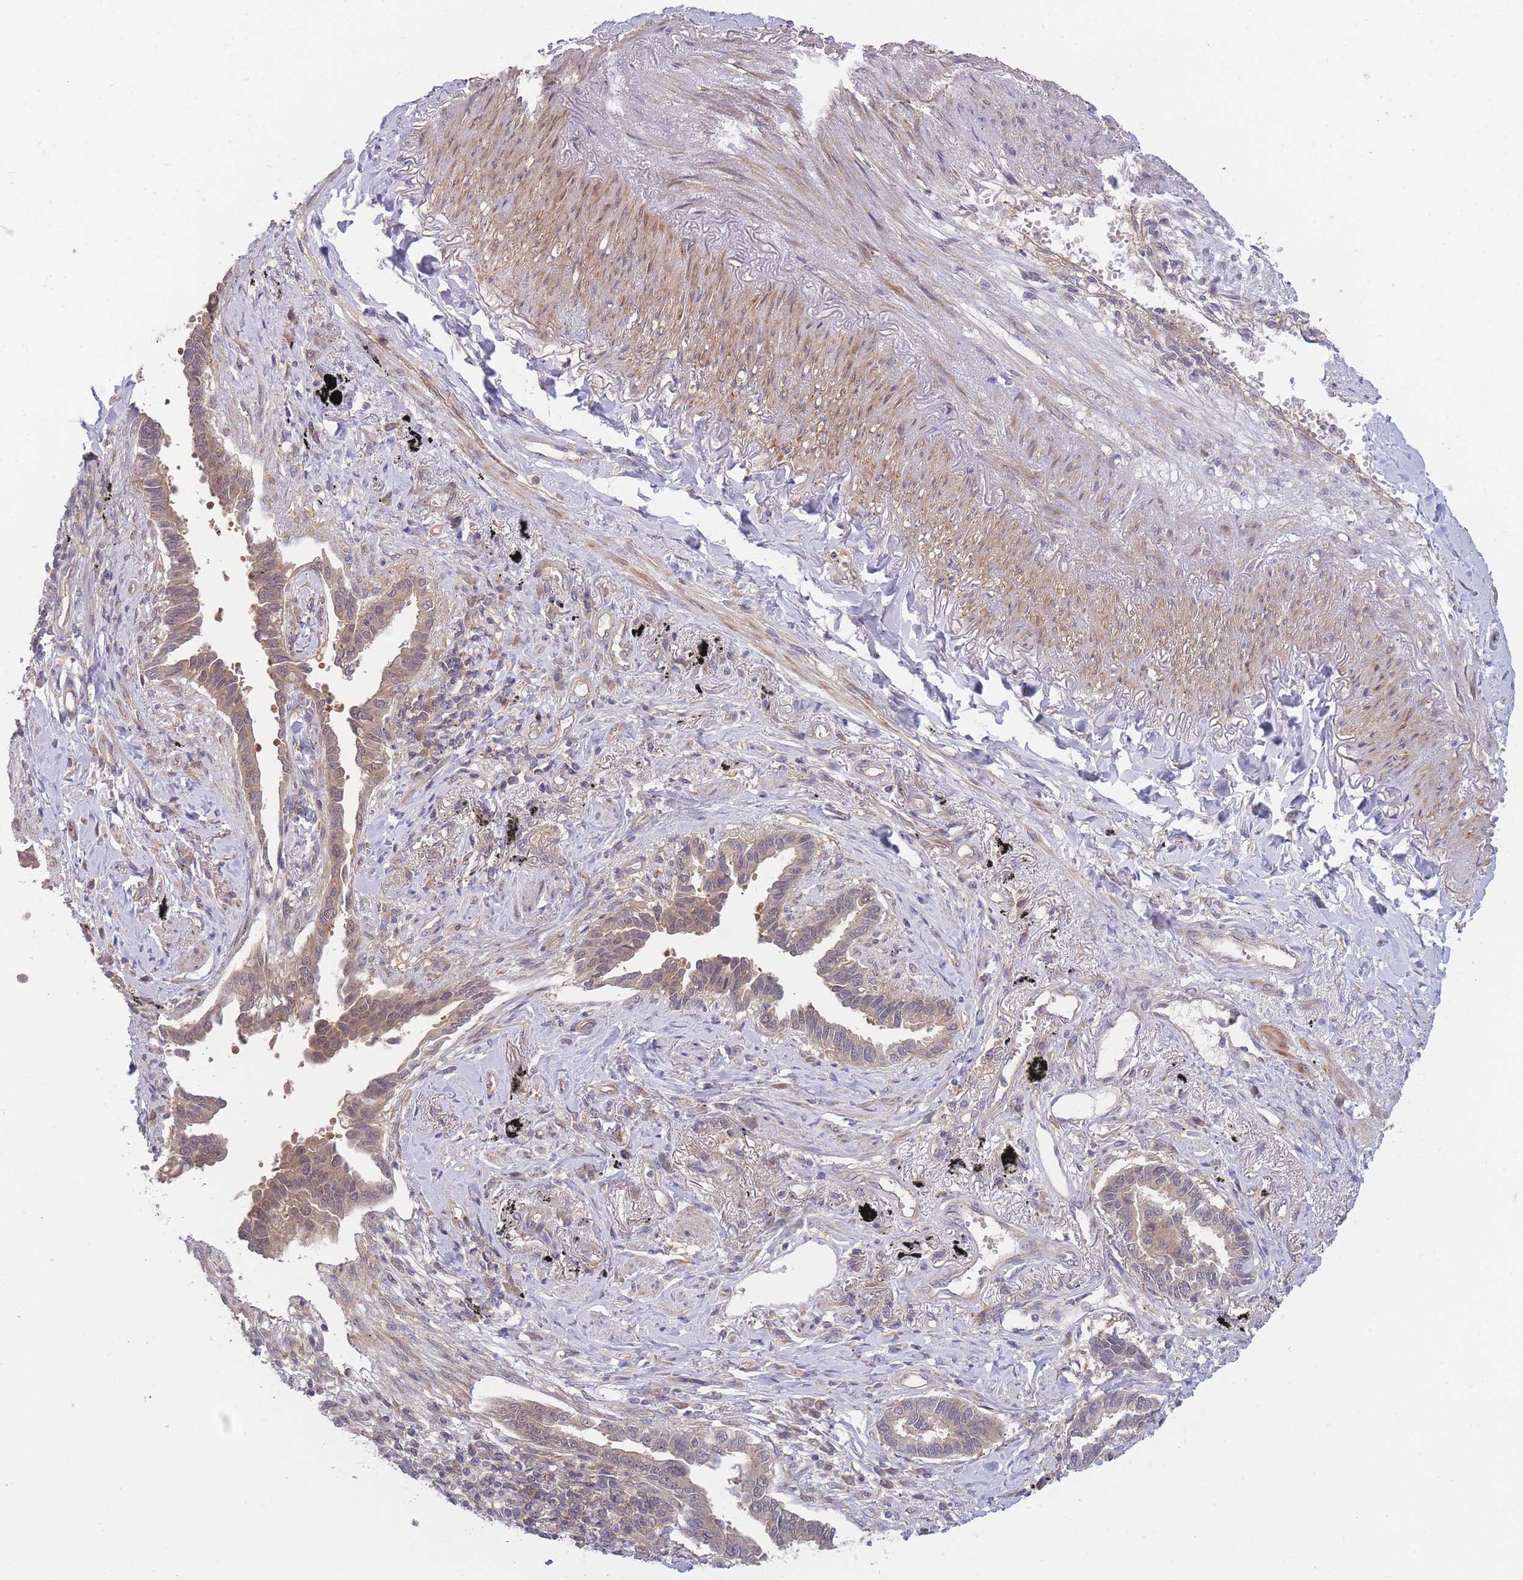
{"staining": {"intensity": "weak", "quantity": ">75%", "location": "cytoplasmic/membranous"}, "tissue": "lung cancer", "cell_type": "Tumor cells", "image_type": "cancer", "snomed": [{"axis": "morphology", "description": "Adenocarcinoma, NOS"}, {"axis": "topography", "description": "Lung"}], "caption": "Lung cancer stained with DAB immunohistochemistry shows low levels of weak cytoplasmic/membranous expression in approximately >75% of tumor cells.", "gene": "PFDN6", "patient": {"sex": "male", "age": 67}}